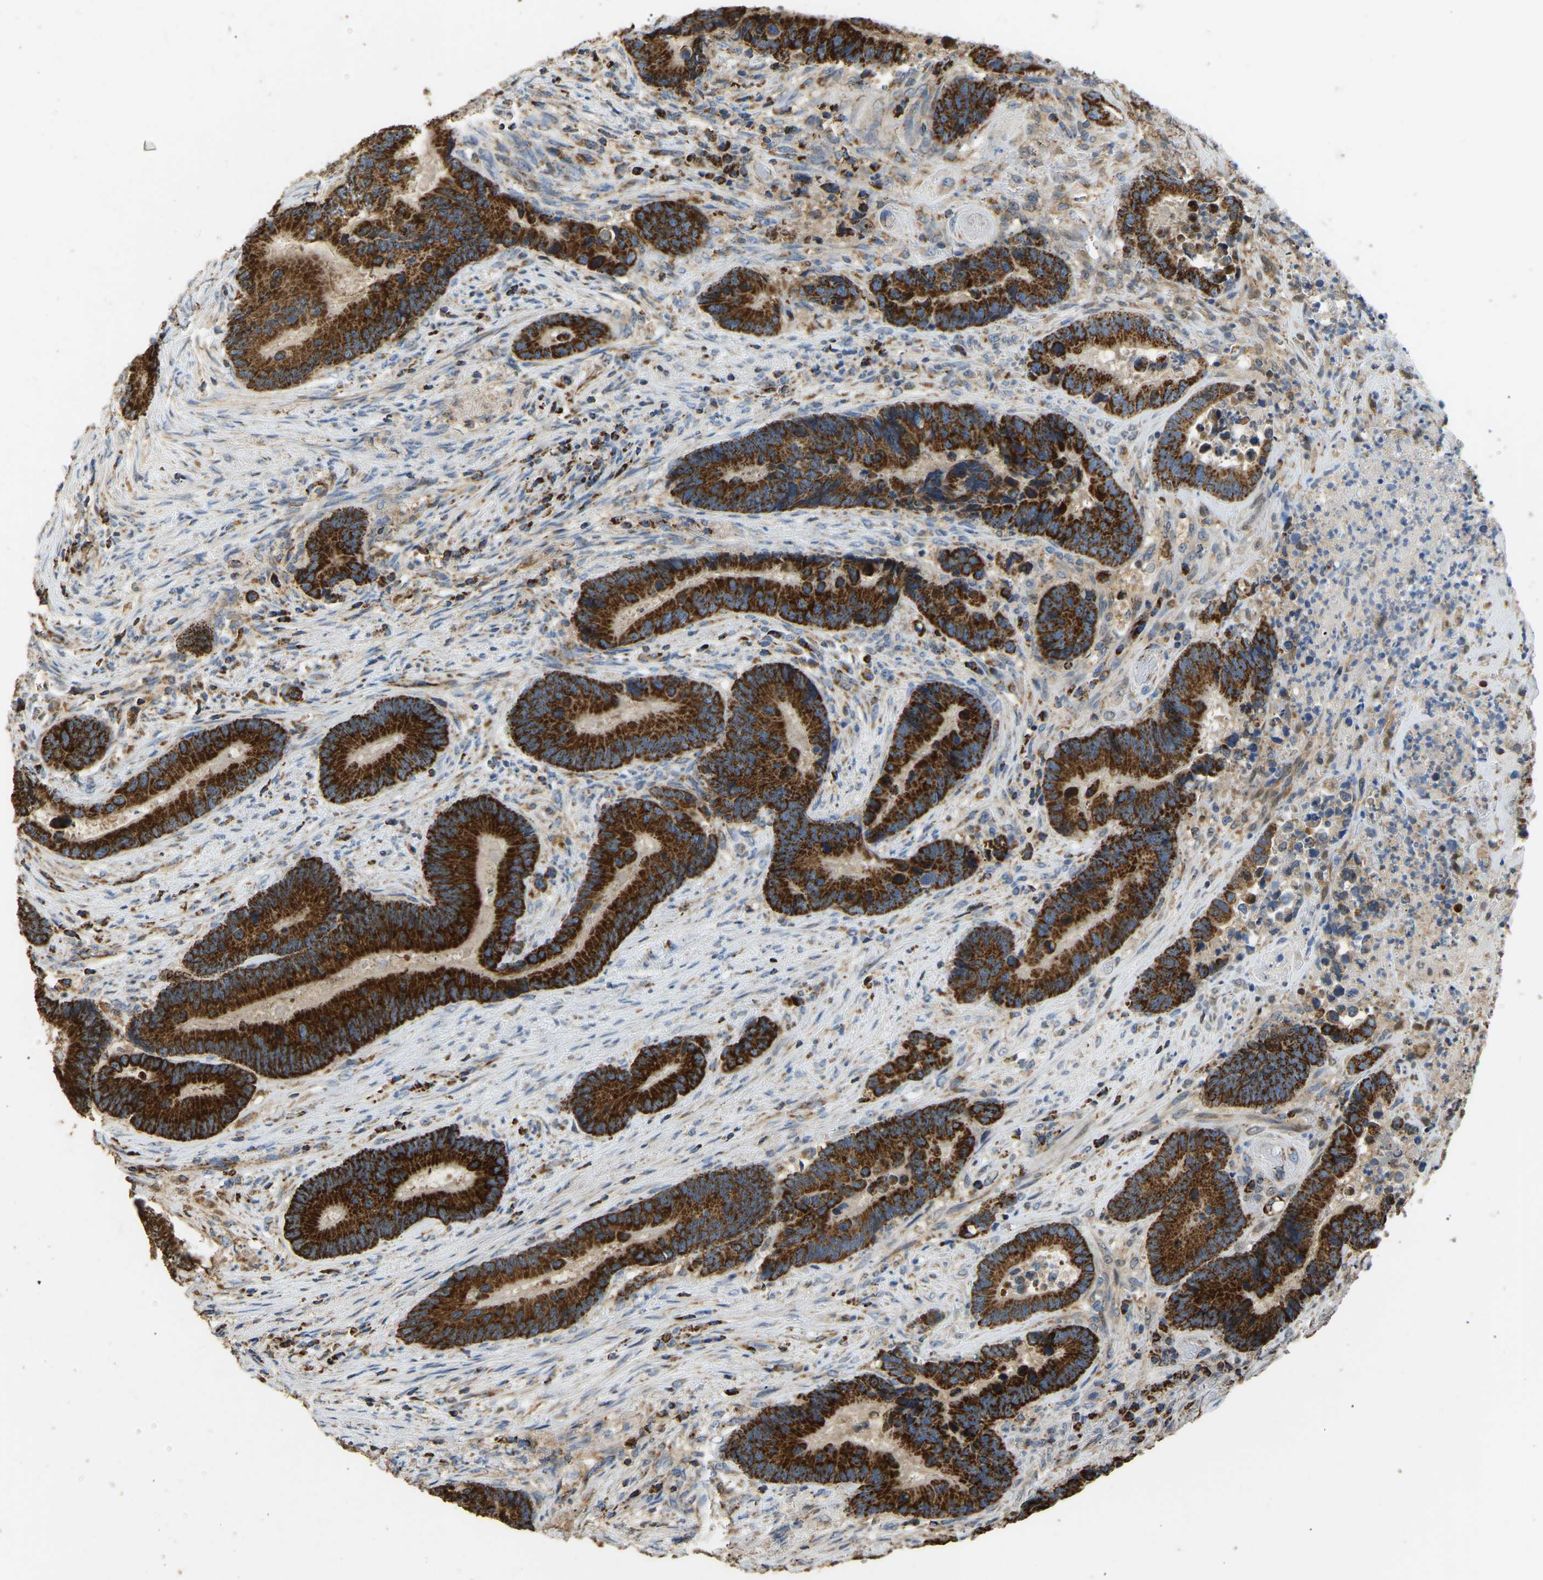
{"staining": {"intensity": "strong", "quantity": ">75%", "location": "cytoplasmic/membranous"}, "tissue": "colorectal cancer", "cell_type": "Tumor cells", "image_type": "cancer", "snomed": [{"axis": "morphology", "description": "Adenocarcinoma, NOS"}, {"axis": "topography", "description": "Rectum"}], "caption": "Colorectal cancer stained with a protein marker exhibits strong staining in tumor cells.", "gene": "TUFM", "patient": {"sex": "female", "age": 89}}